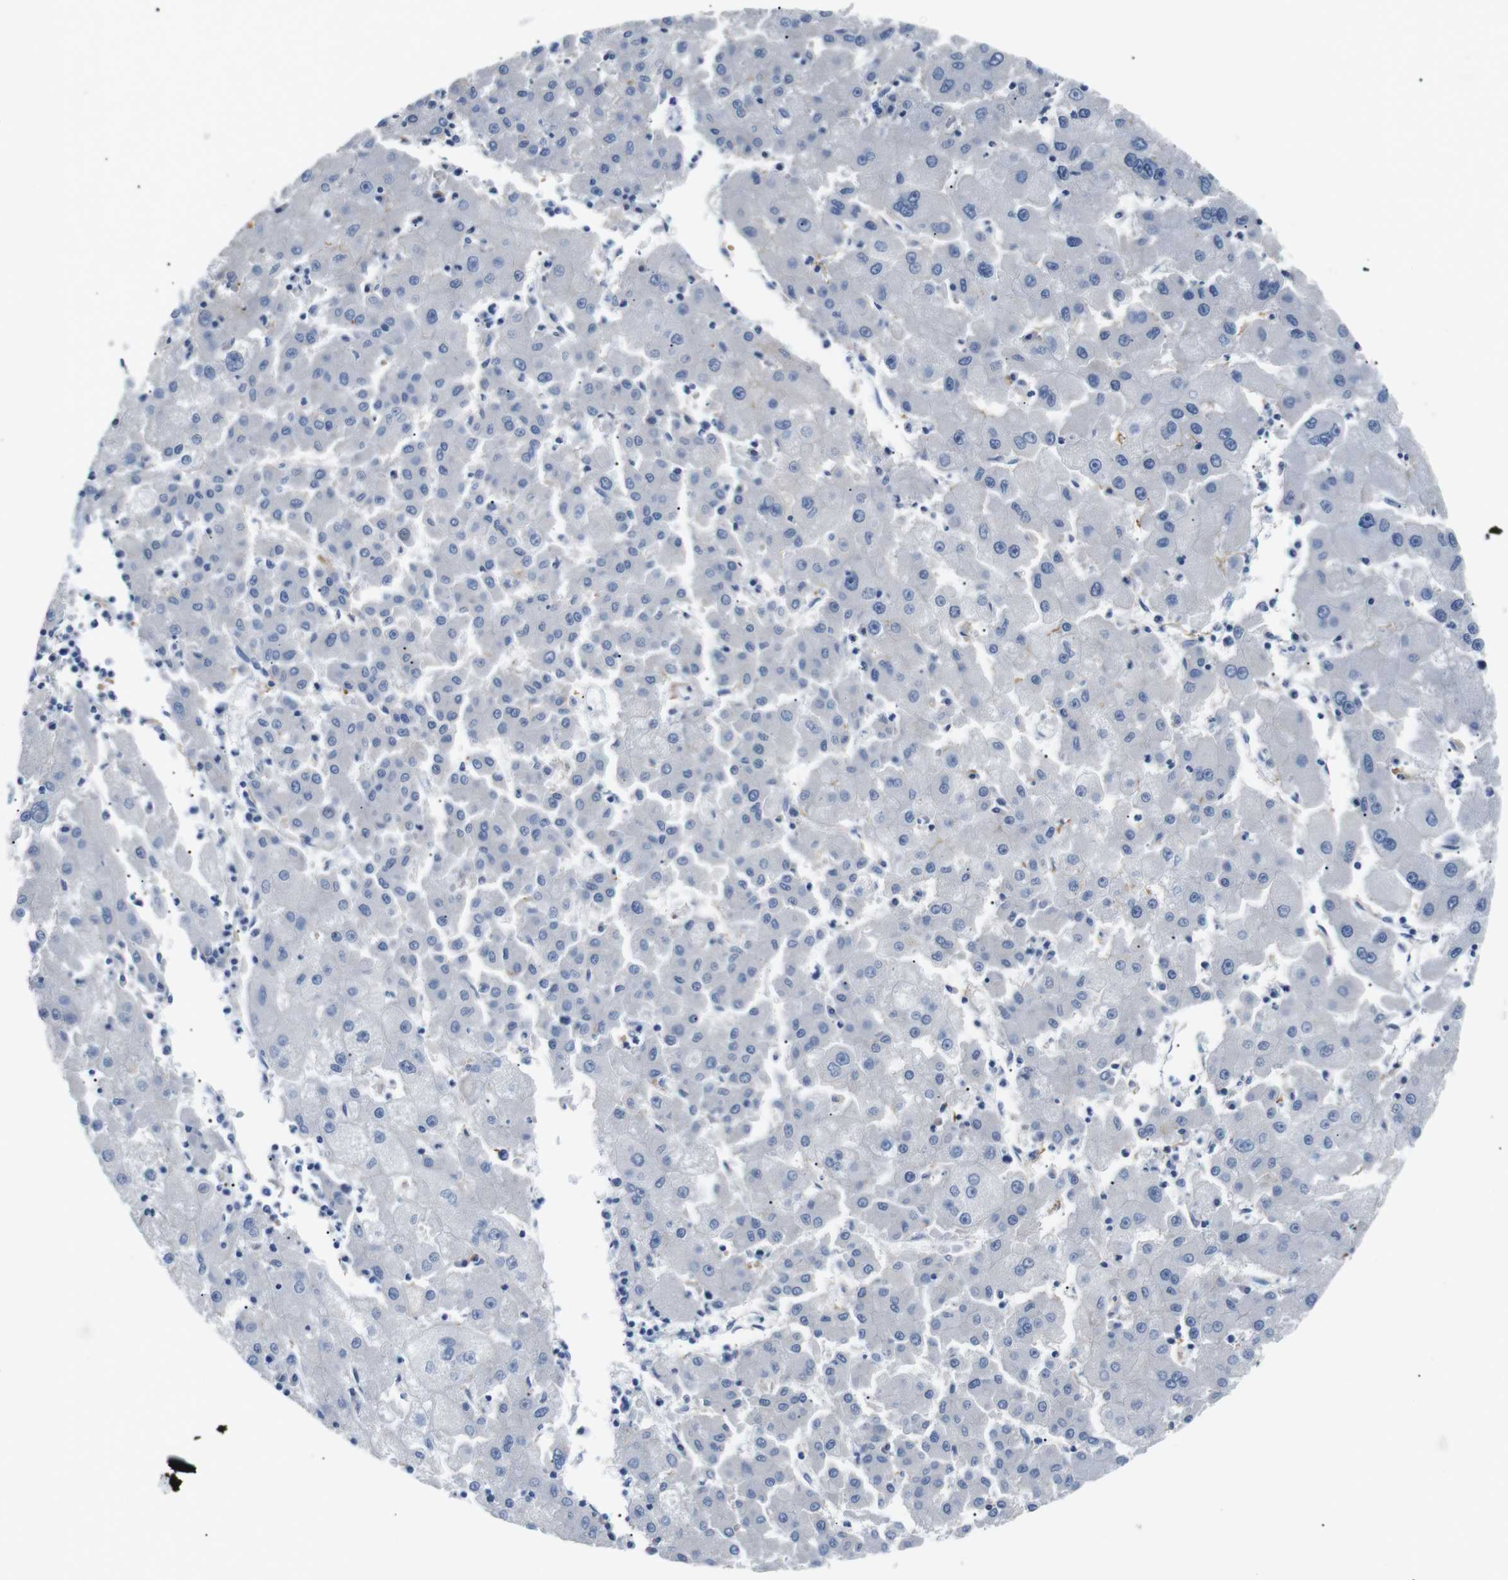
{"staining": {"intensity": "negative", "quantity": "none", "location": "none"}, "tissue": "liver cancer", "cell_type": "Tumor cells", "image_type": "cancer", "snomed": [{"axis": "morphology", "description": "Carcinoma, Hepatocellular, NOS"}, {"axis": "topography", "description": "Liver"}], "caption": "Liver hepatocellular carcinoma was stained to show a protein in brown. There is no significant expression in tumor cells.", "gene": "FCGRT", "patient": {"sex": "male", "age": 72}}